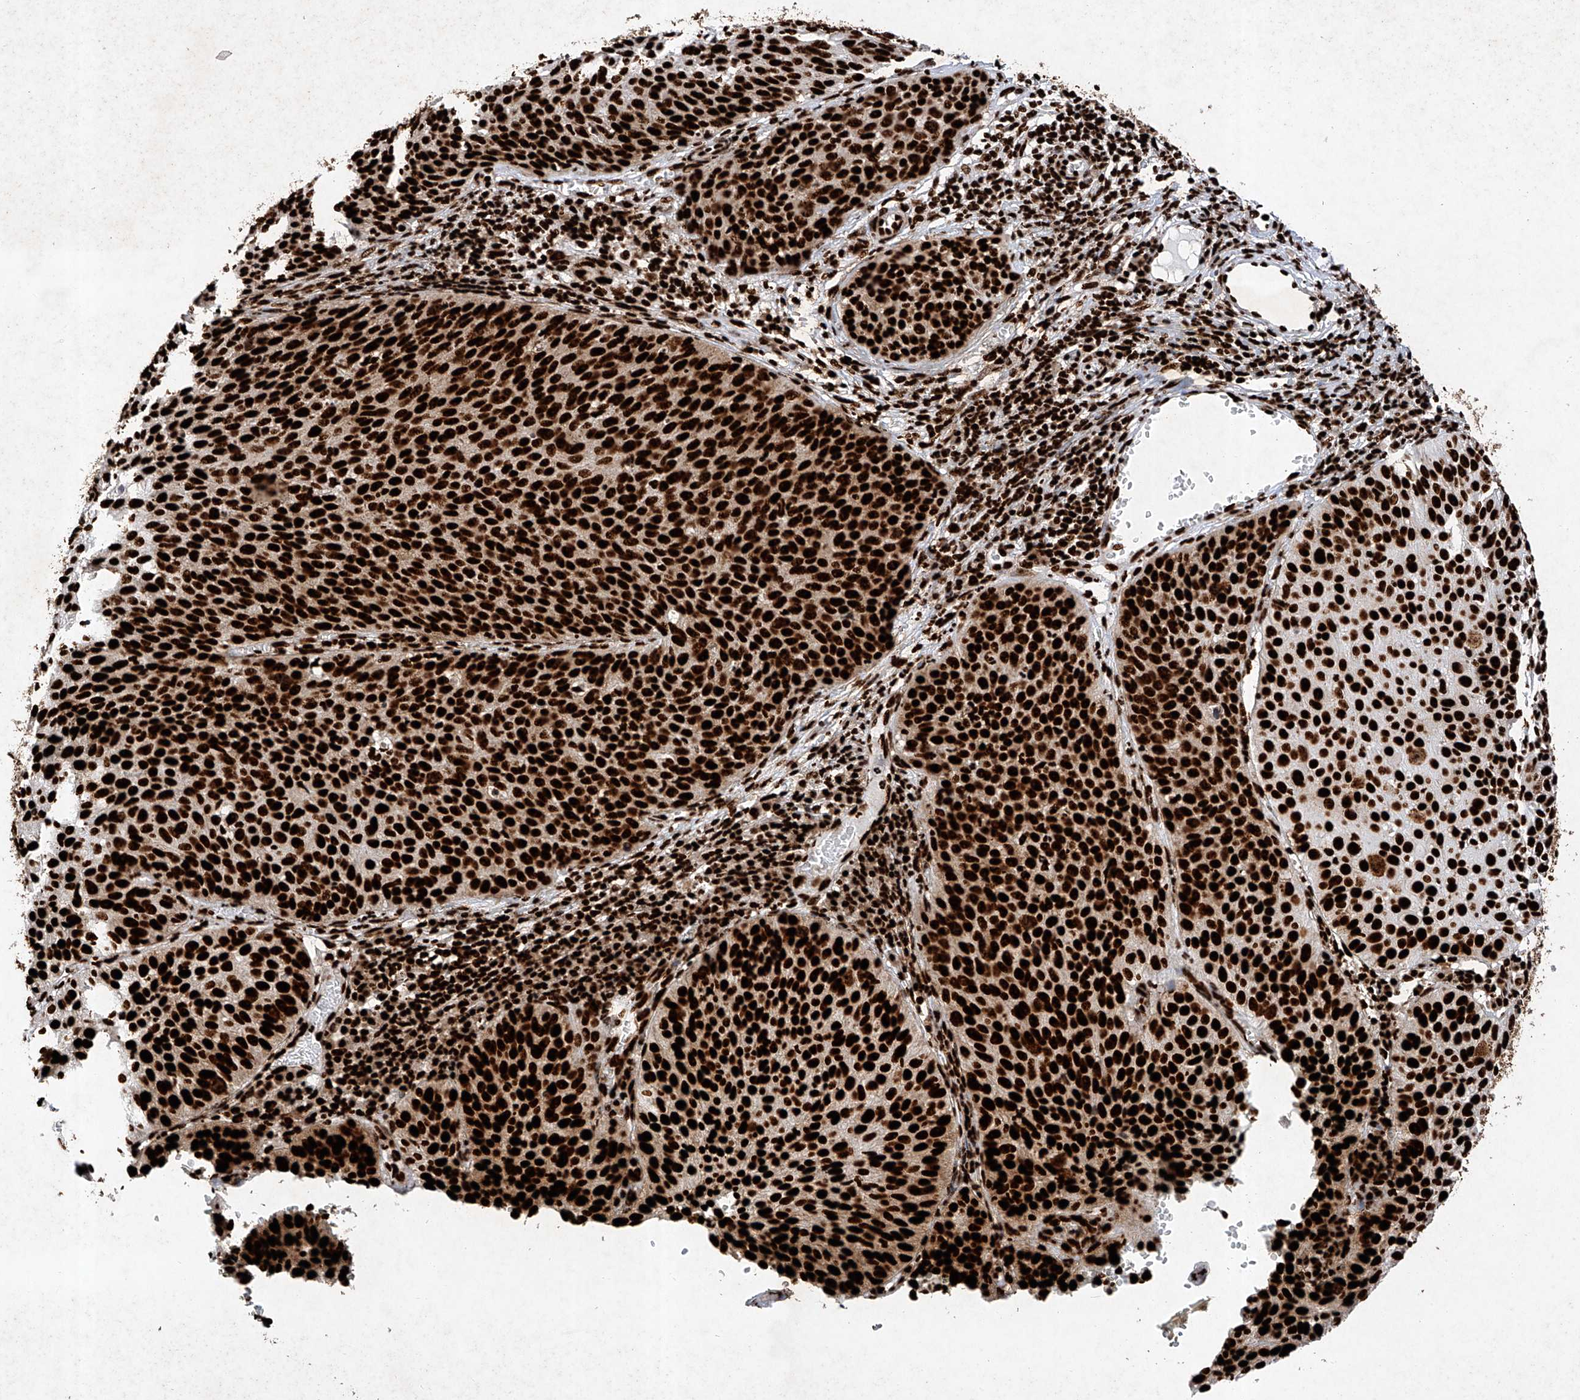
{"staining": {"intensity": "strong", "quantity": ">75%", "location": "nuclear"}, "tissue": "cervical cancer", "cell_type": "Tumor cells", "image_type": "cancer", "snomed": [{"axis": "morphology", "description": "Squamous cell carcinoma, NOS"}, {"axis": "topography", "description": "Cervix"}], "caption": "Cervical cancer was stained to show a protein in brown. There is high levels of strong nuclear staining in about >75% of tumor cells. (Brightfield microscopy of DAB IHC at high magnification).", "gene": "SRSF6", "patient": {"sex": "female", "age": 38}}